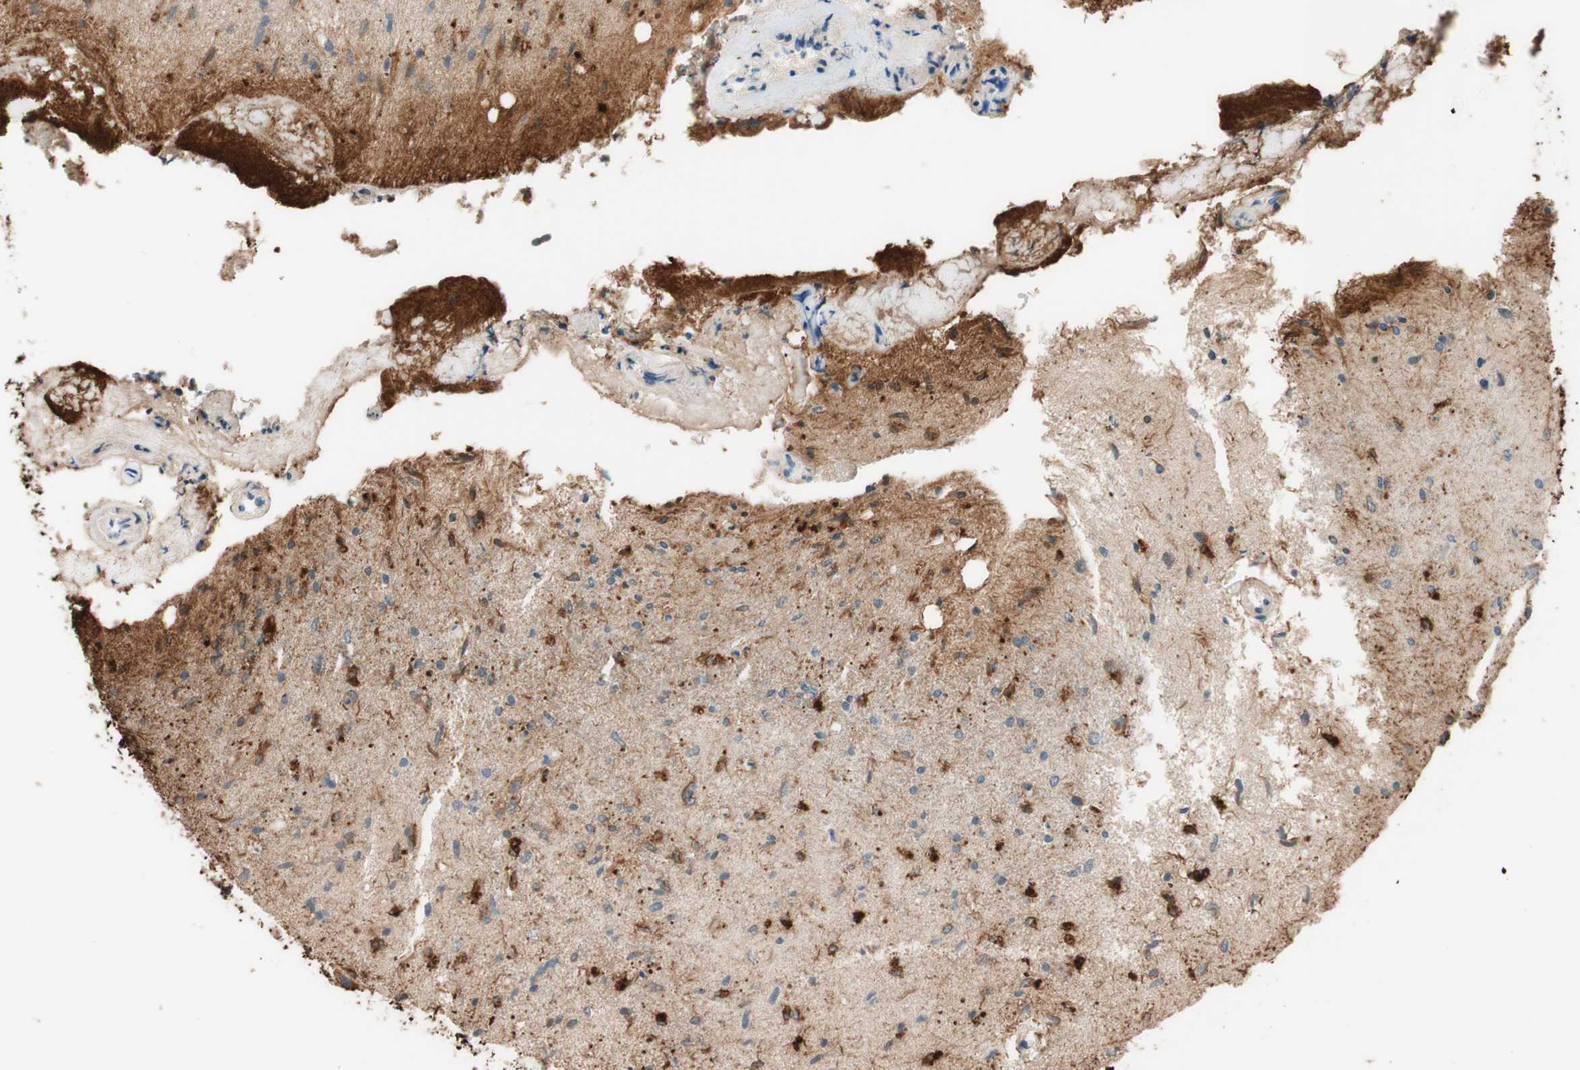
{"staining": {"intensity": "strong", "quantity": "<25%", "location": "cytoplasmic/membranous"}, "tissue": "glioma", "cell_type": "Tumor cells", "image_type": "cancer", "snomed": [{"axis": "morphology", "description": "Glioma, malignant, Low grade"}, {"axis": "topography", "description": "Brain"}], "caption": "Tumor cells display medium levels of strong cytoplasmic/membranous staining in approximately <25% of cells in malignant low-grade glioma.", "gene": "CCNC", "patient": {"sex": "male", "age": 77}}